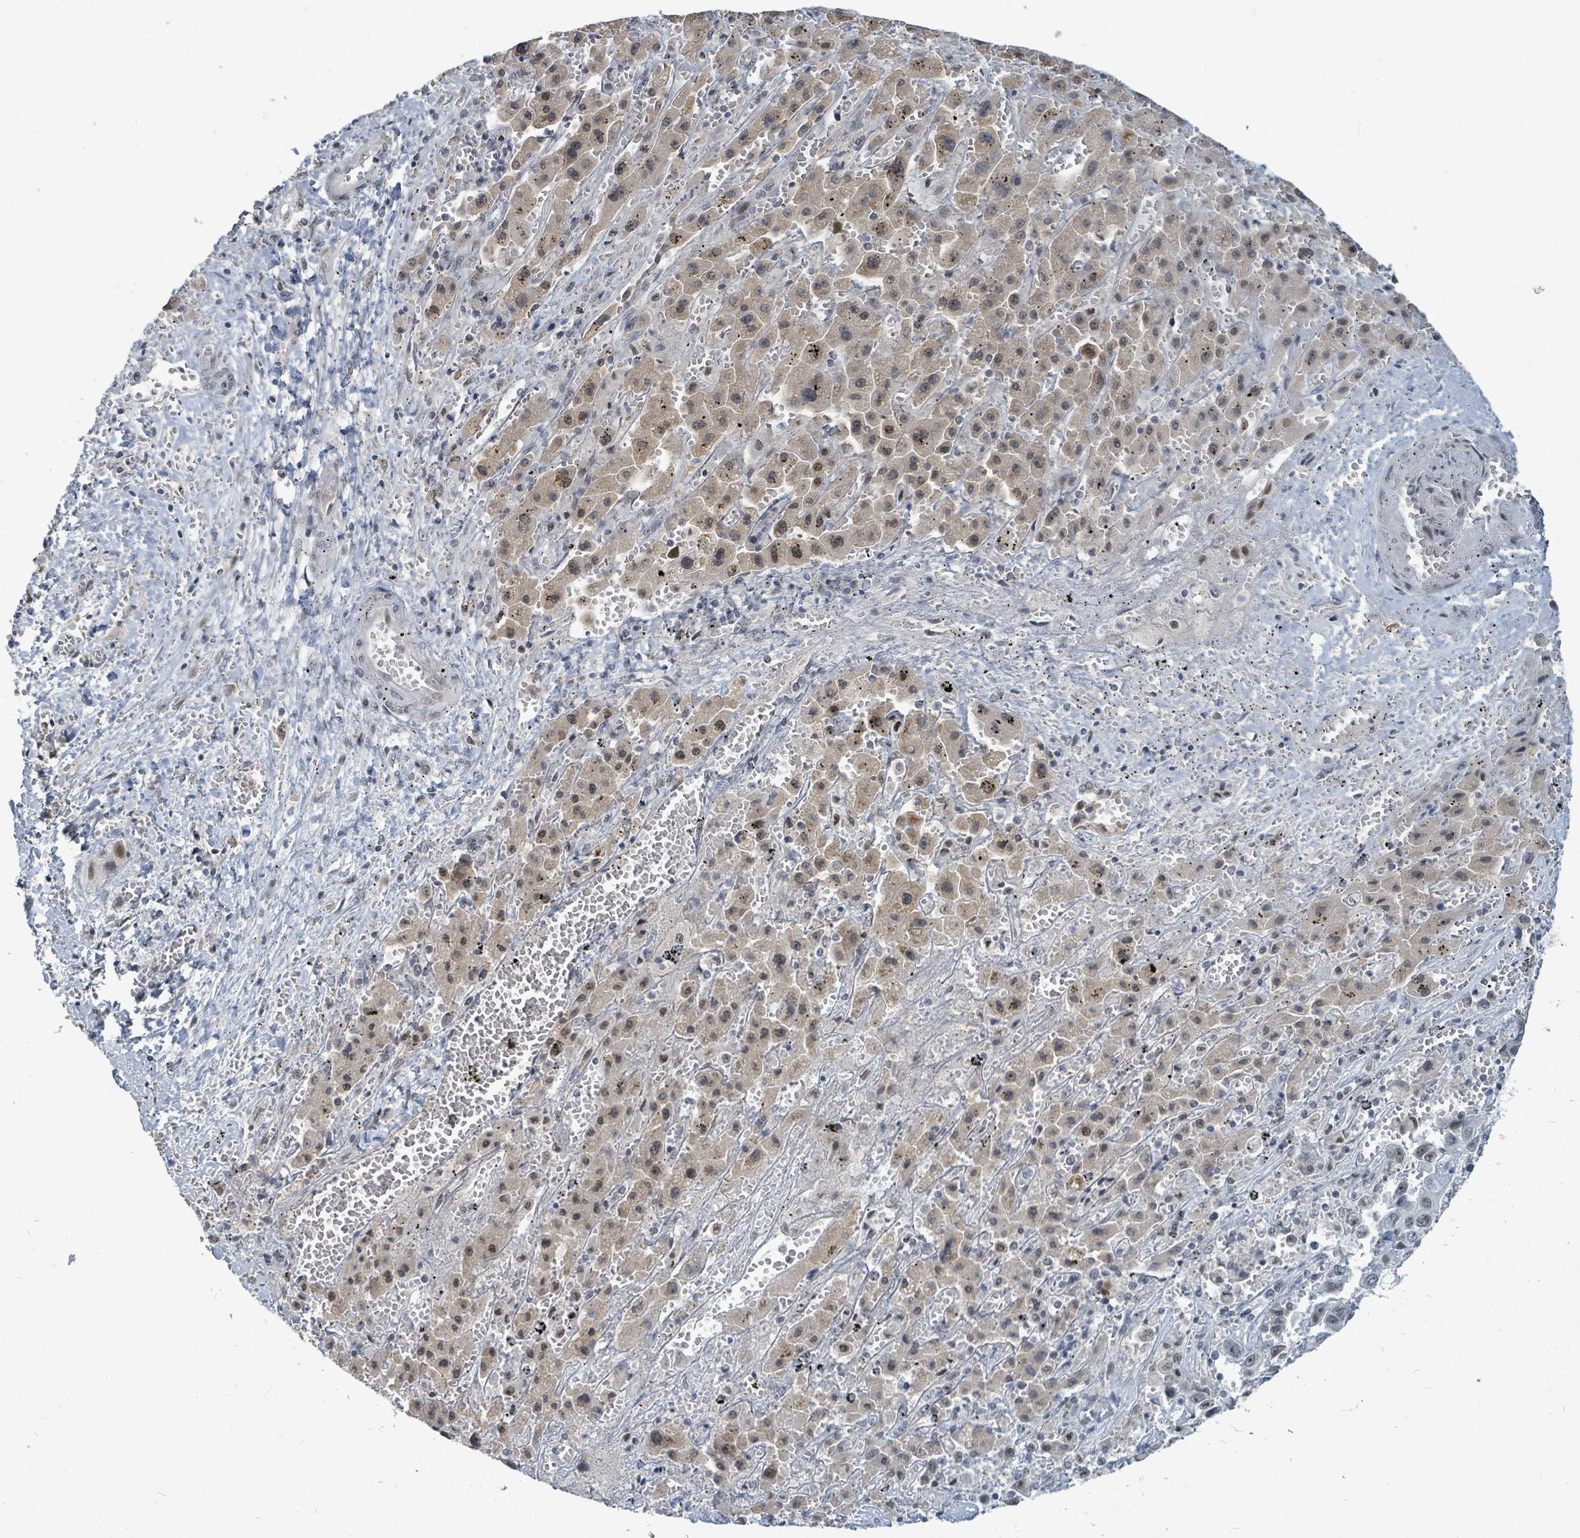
{"staining": {"intensity": "moderate", "quantity": ">75%", "location": "nuclear"}, "tissue": "liver cancer", "cell_type": "Tumor cells", "image_type": "cancer", "snomed": [{"axis": "morphology", "description": "Cholangiocarcinoma"}, {"axis": "topography", "description": "Liver"}], "caption": "Liver cancer (cholangiocarcinoma) stained for a protein (brown) demonstrates moderate nuclear positive positivity in approximately >75% of tumor cells.", "gene": "UCK1", "patient": {"sex": "female", "age": 52}}